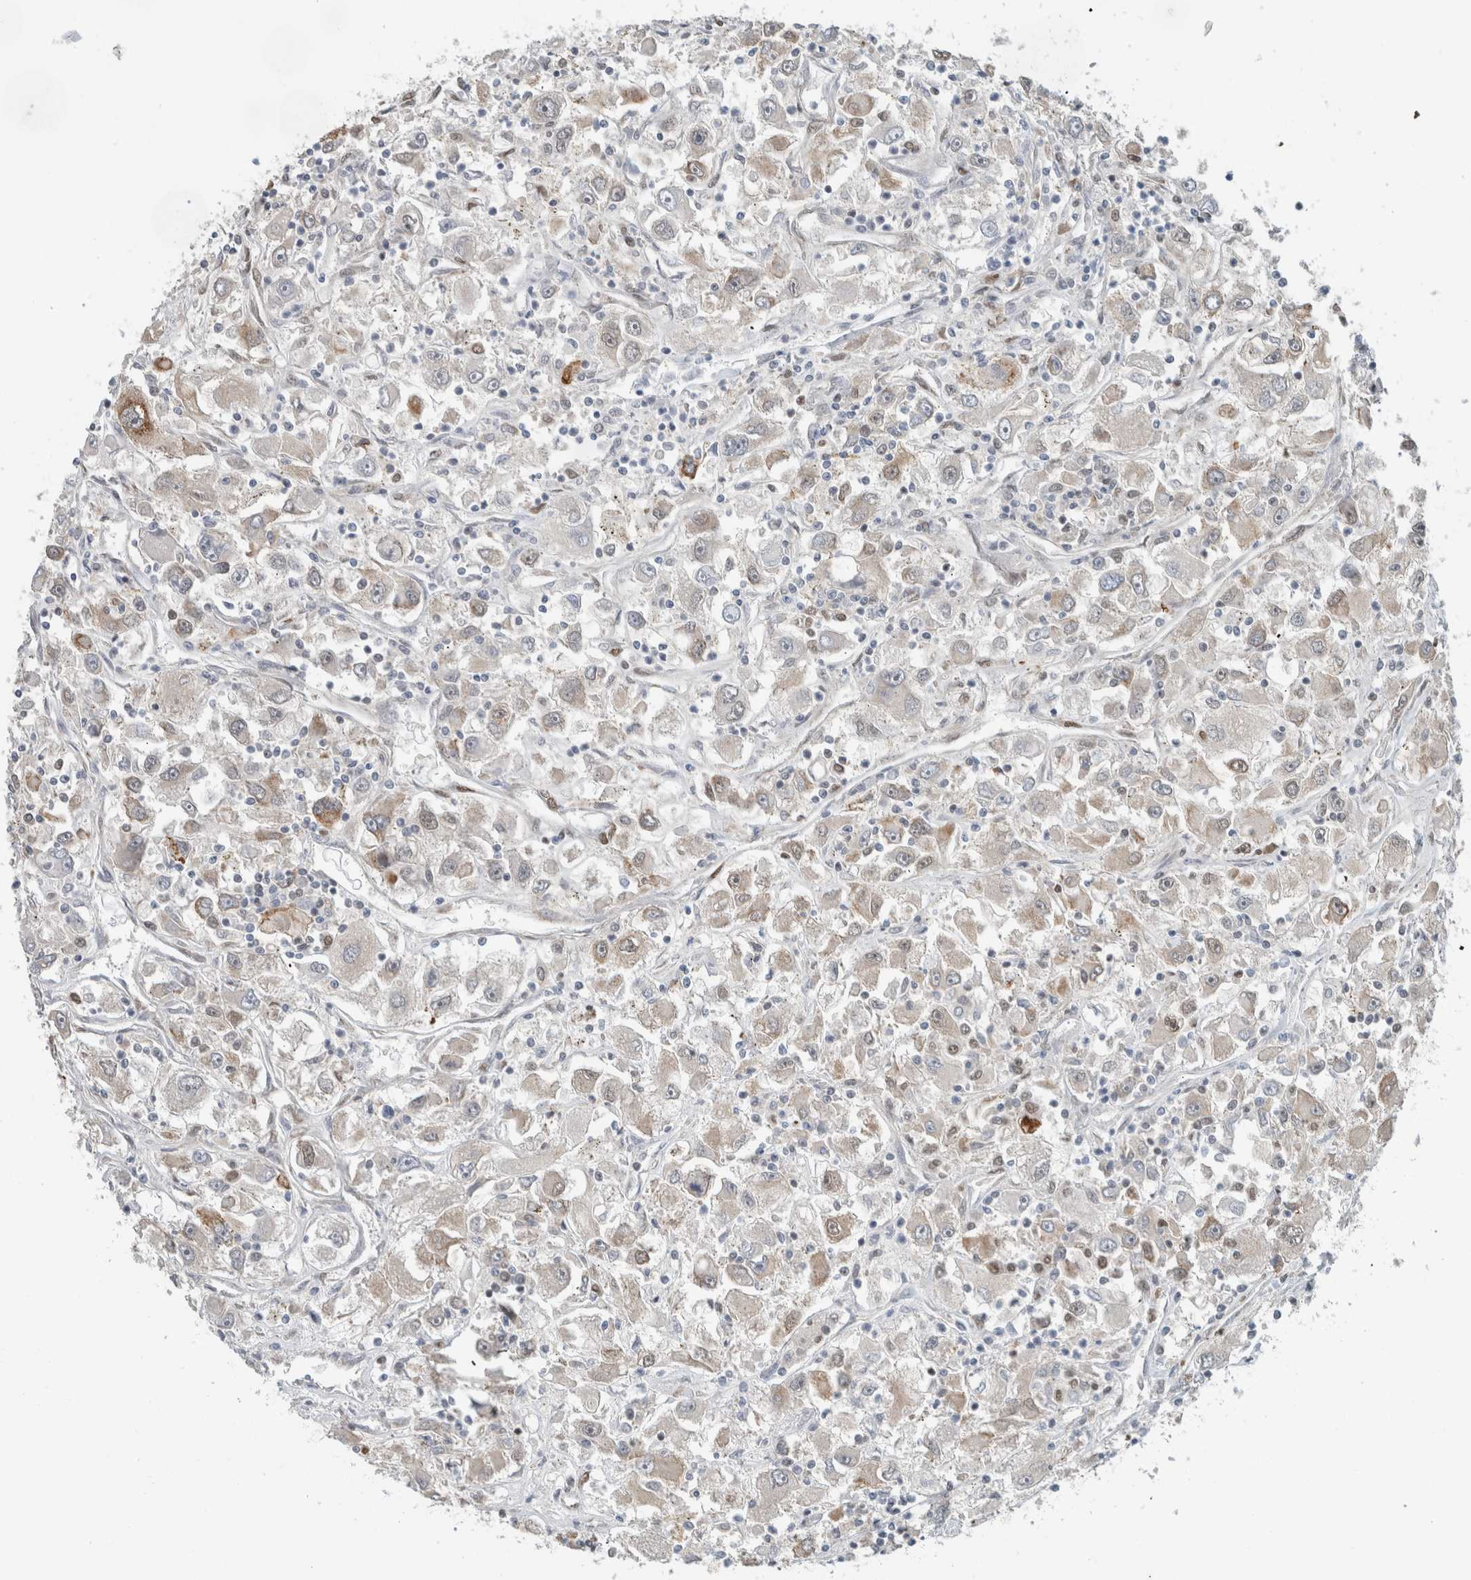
{"staining": {"intensity": "weak", "quantity": "25%-75%", "location": "cytoplasmic/membranous,nuclear"}, "tissue": "renal cancer", "cell_type": "Tumor cells", "image_type": "cancer", "snomed": [{"axis": "morphology", "description": "Adenocarcinoma, NOS"}, {"axis": "topography", "description": "Kidney"}], "caption": "Immunohistochemistry histopathology image of human adenocarcinoma (renal) stained for a protein (brown), which demonstrates low levels of weak cytoplasmic/membranous and nuclear positivity in approximately 25%-75% of tumor cells.", "gene": "HNRNPR", "patient": {"sex": "female", "age": 52}}